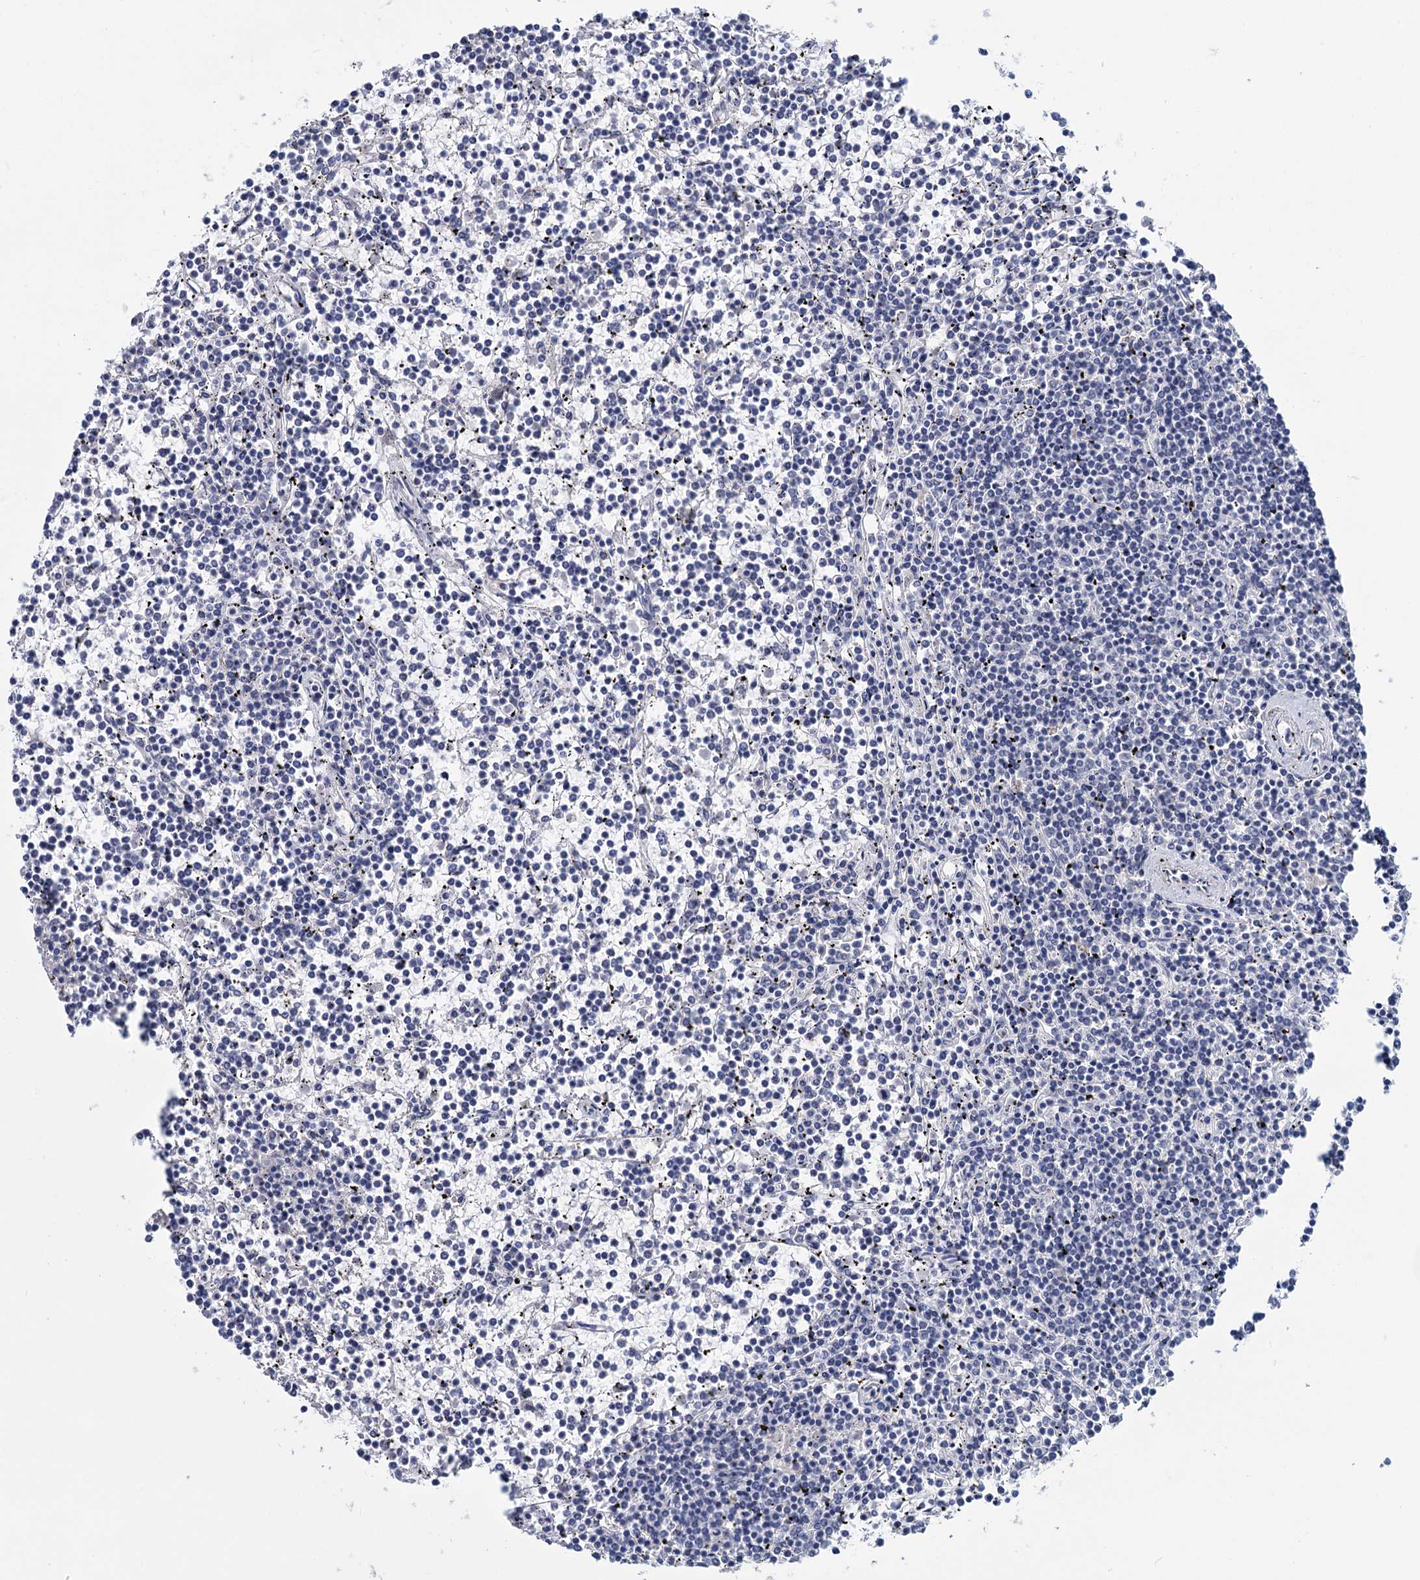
{"staining": {"intensity": "negative", "quantity": "none", "location": "none"}, "tissue": "lymphoma", "cell_type": "Tumor cells", "image_type": "cancer", "snomed": [{"axis": "morphology", "description": "Malignant lymphoma, non-Hodgkin's type, Low grade"}, {"axis": "topography", "description": "Spleen"}], "caption": "The histopathology image exhibits no staining of tumor cells in malignant lymphoma, non-Hodgkin's type (low-grade).", "gene": "SFN", "patient": {"sex": "female", "age": 19}}